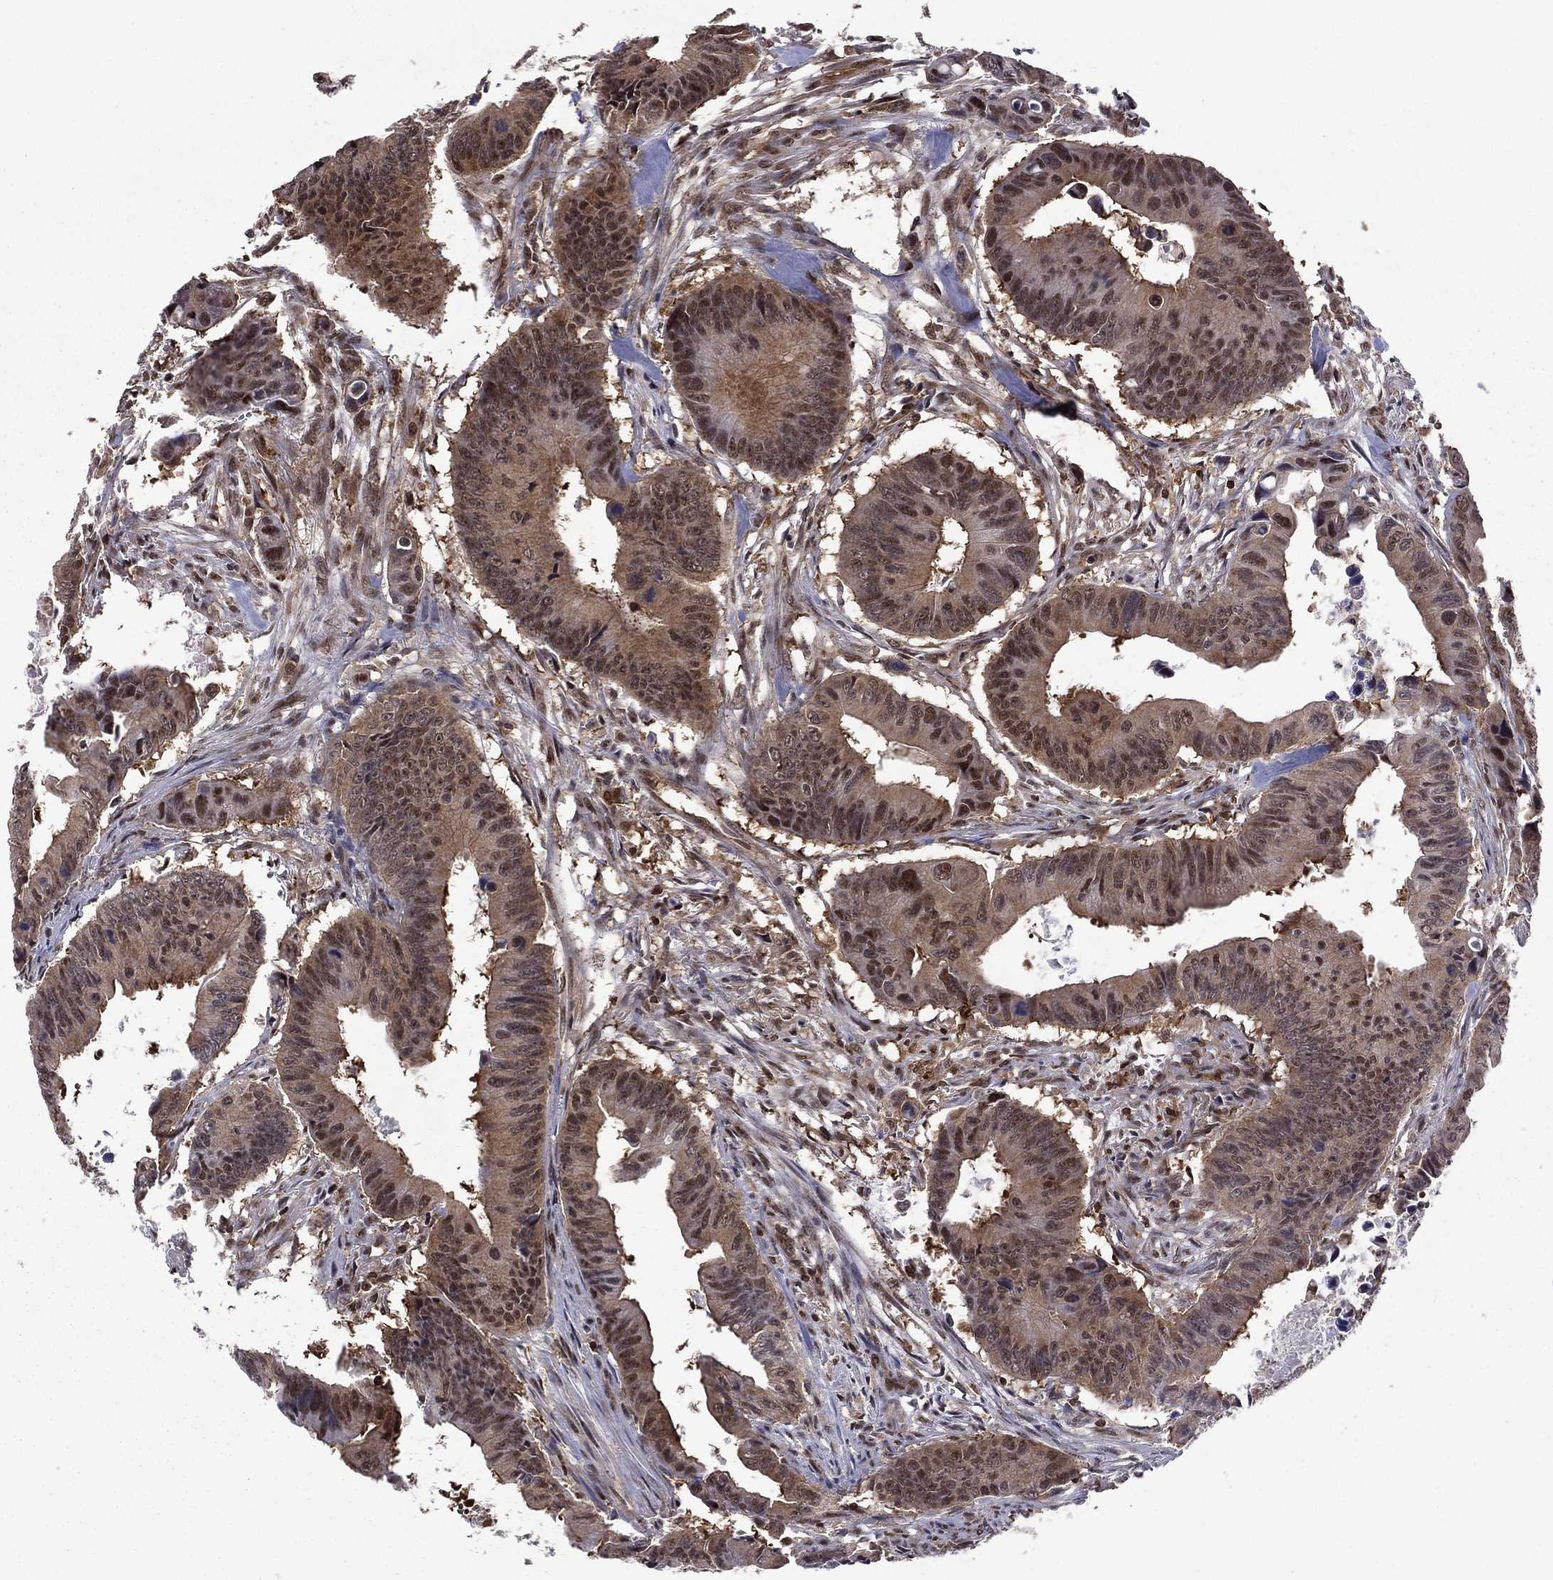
{"staining": {"intensity": "moderate", "quantity": "<25%", "location": "nuclear"}, "tissue": "colorectal cancer", "cell_type": "Tumor cells", "image_type": "cancer", "snomed": [{"axis": "morphology", "description": "Adenocarcinoma, NOS"}, {"axis": "topography", "description": "Colon"}], "caption": "Immunohistochemical staining of colorectal adenocarcinoma shows moderate nuclear protein positivity in approximately <25% of tumor cells. The staining was performed using DAB (3,3'-diaminobenzidine) to visualize the protein expression in brown, while the nuclei were stained in blue with hematoxylin (Magnification: 20x).", "gene": "PSMD2", "patient": {"sex": "female", "age": 87}}